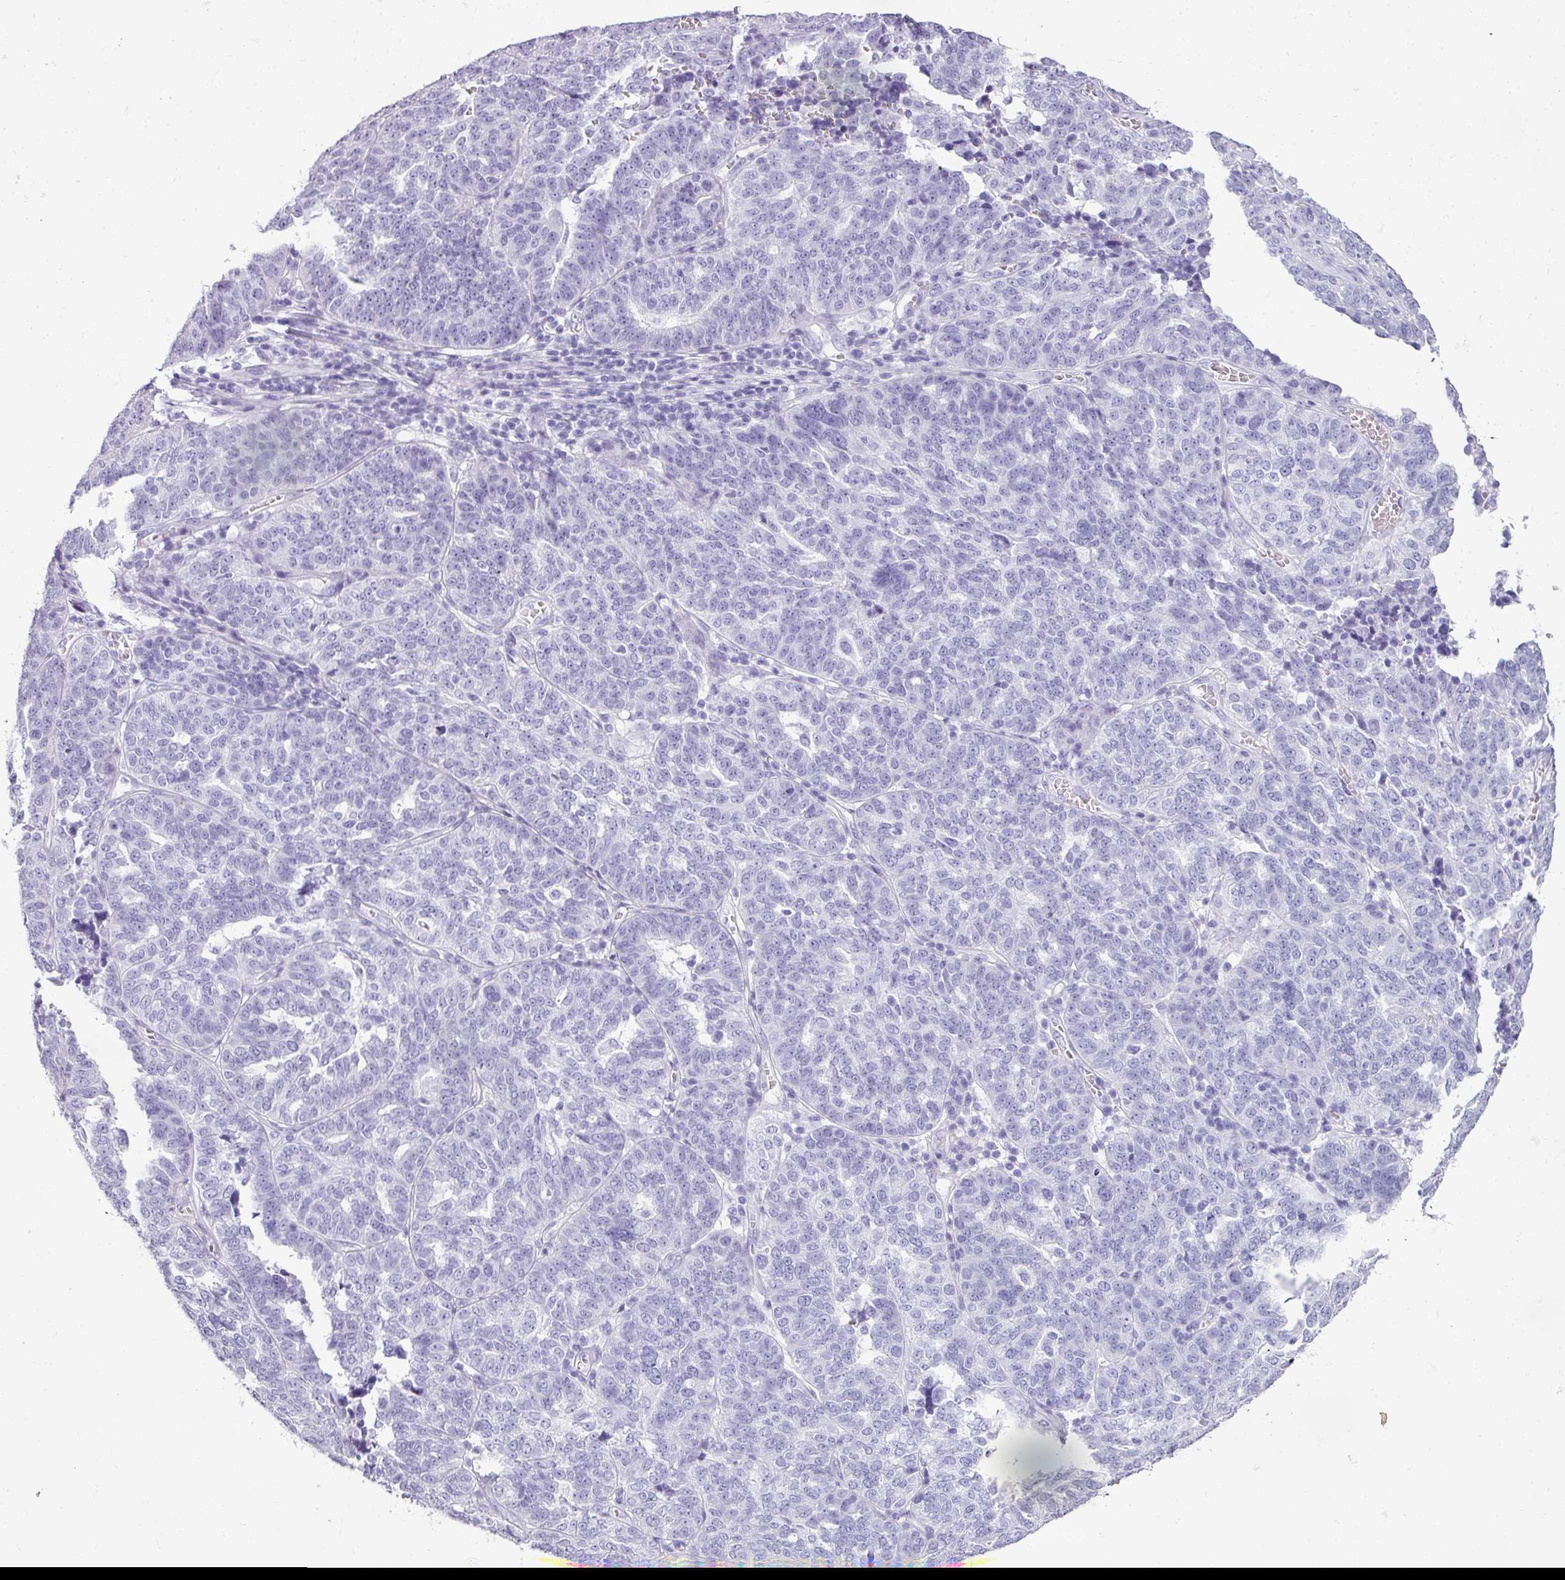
{"staining": {"intensity": "negative", "quantity": "none", "location": "none"}, "tissue": "ovarian cancer", "cell_type": "Tumor cells", "image_type": "cancer", "snomed": [{"axis": "morphology", "description": "Cystadenocarcinoma, serous, NOS"}, {"axis": "topography", "description": "Ovary"}], "caption": "An immunohistochemistry (IHC) photomicrograph of serous cystadenocarcinoma (ovarian) is shown. There is no staining in tumor cells of serous cystadenocarcinoma (ovarian). (Stains: DAB IHC with hematoxylin counter stain, Microscopy: brightfield microscopy at high magnification).", "gene": "RBMY1F", "patient": {"sex": "female", "age": 59}}